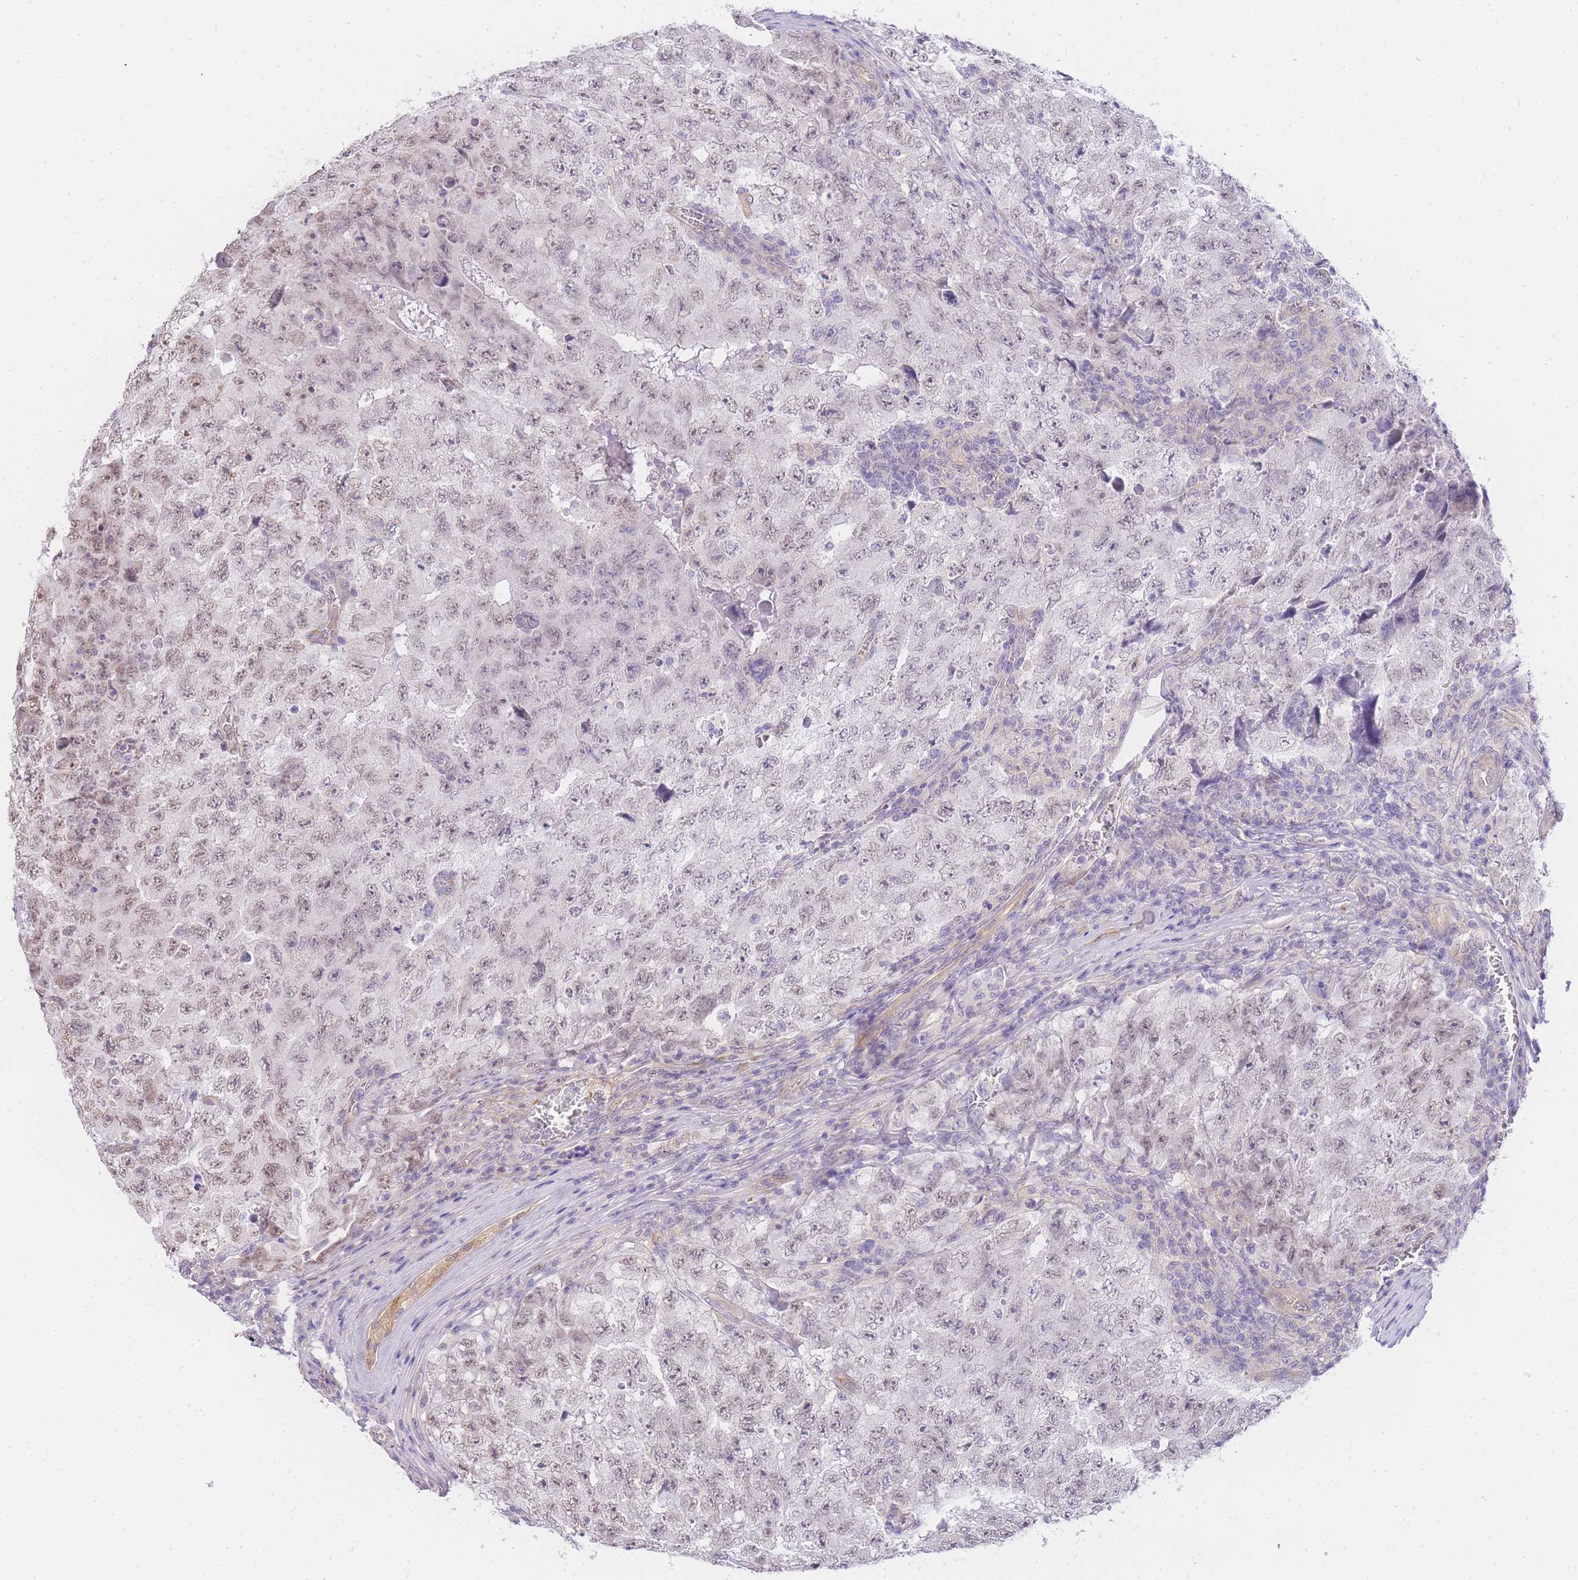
{"staining": {"intensity": "weak", "quantity": "25%-75%", "location": "nuclear"}, "tissue": "testis cancer", "cell_type": "Tumor cells", "image_type": "cancer", "snomed": [{"axis": "morphology", "description": "Carcinoma, Embryonal, NOS"}, {"axis": "topography", "description": "Testis"}], "caption": "A micrograph of human testis embryonal carcinoma stained for a protein demonstrates weak nuclear brown staining in tumor cells. Nuclei are stained in blue.", "gene": "S100PBP", "patient": {"sex": "male", "age": 17}}